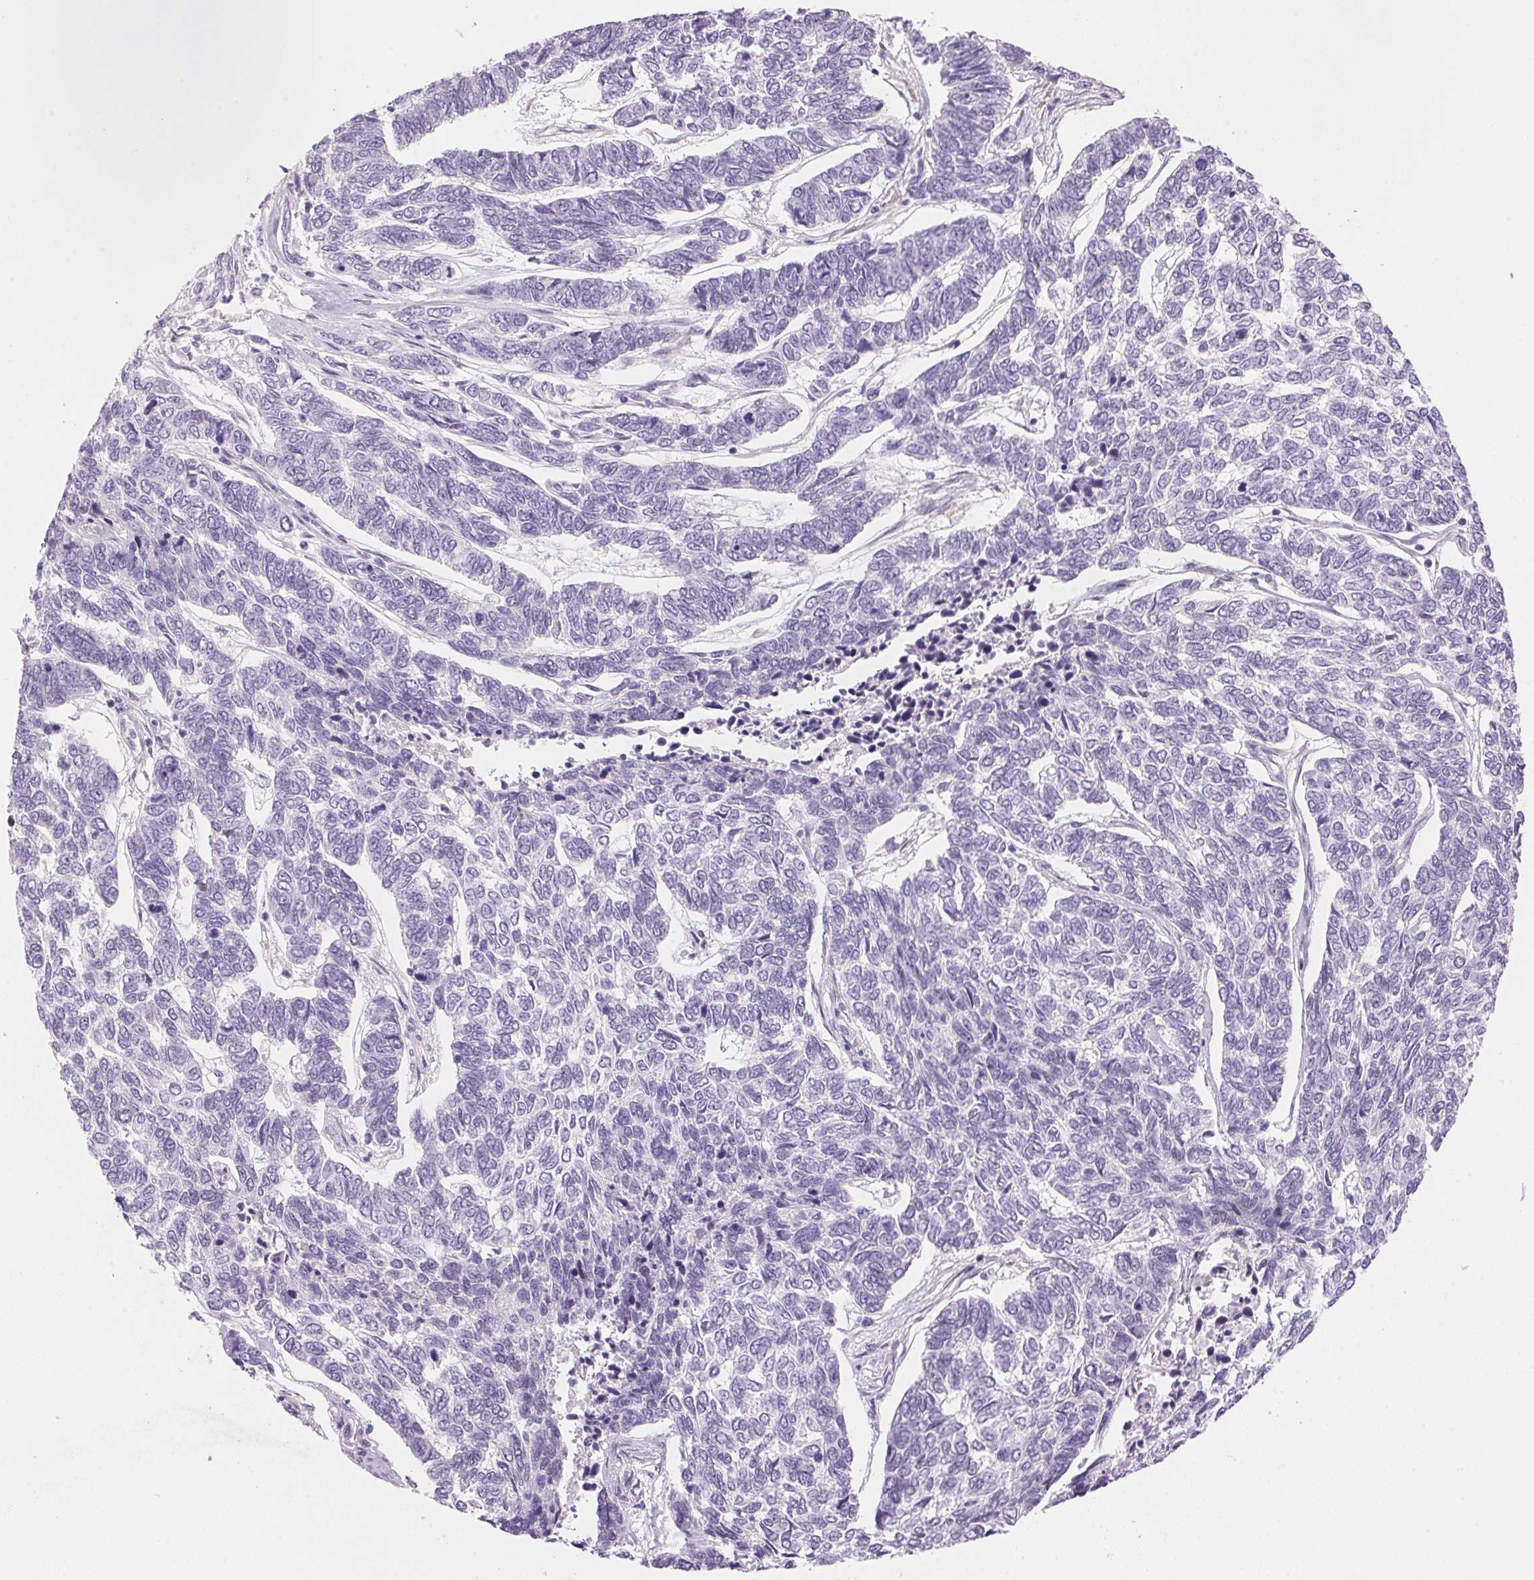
{"staining": {"intensity": "negative", "quantity": "none", "location": "none"}, "tissue": "skin cancer", "cell_type": "Tumor cells", "image_type": "cancer", "snomed": [{"axis": "morphology", "description": "Basal cell carcinoma"}, {"axis": "topography", "description": "Skin"}], "caption": "This is a photomicrograph of immunohistochemistry staining of basal cell carcinoma (skin), which shows no positivity in tumor cells.", "gene": "TEKT1", "patient": {"sex": "female", "age": 65}}